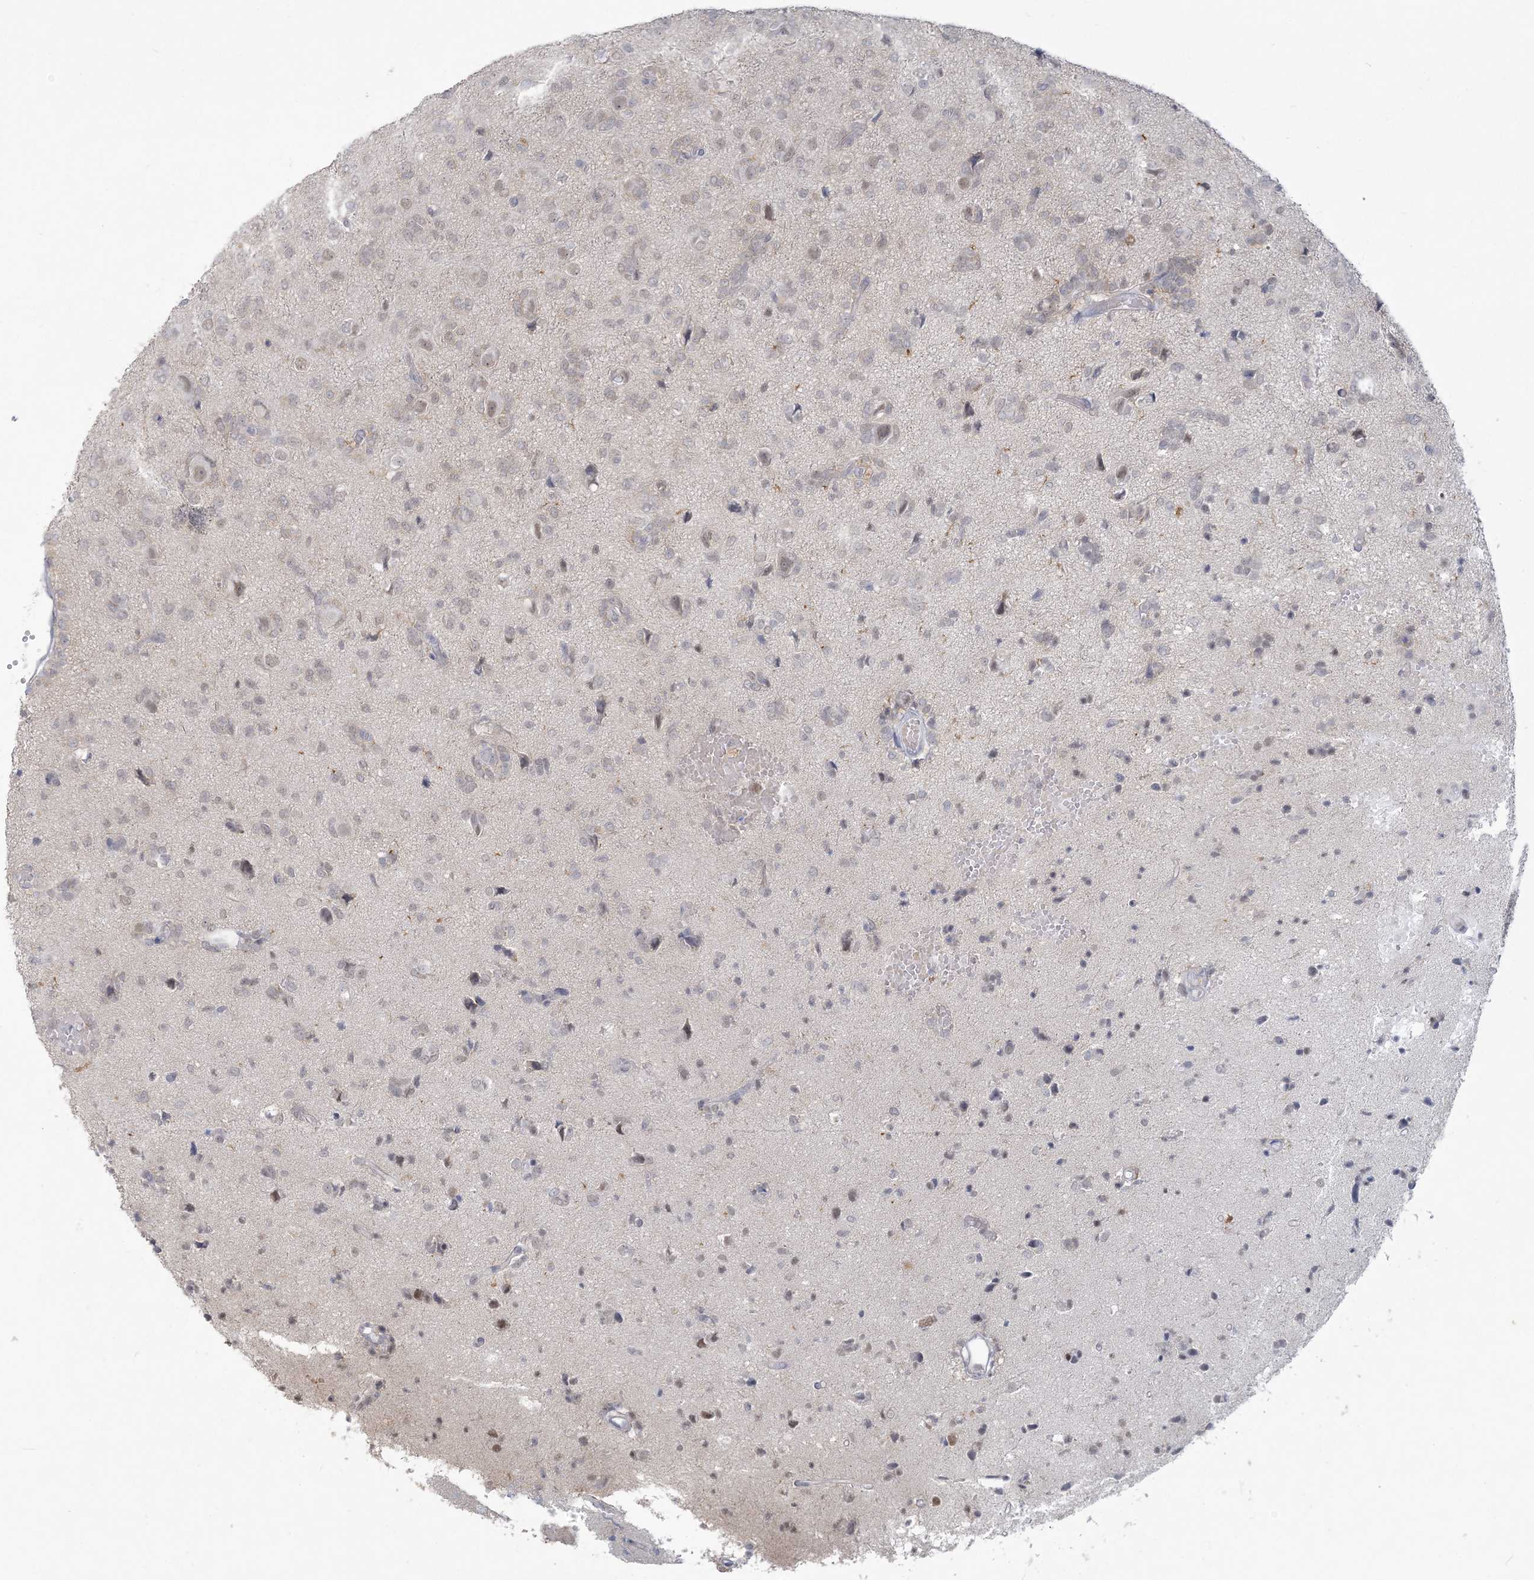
{"staining": {"intensity": "weak", "quantity": "<25%", "location": "nuclear"}, "tissue": "glioma", "cell_type": "Tumor cells", "image_type": "cancer", "snomed": [{"axis": "morphology", "description": "Glioma, malignant, High grade"}, {"axis": "topography", "description": "Brain"}], "caption": "Immunohistochemical staining of glioma demonstrates no significant expression in tumor cells.", "gene": "ANKS1A", "patient": {"sex": "female", "age": 59}}